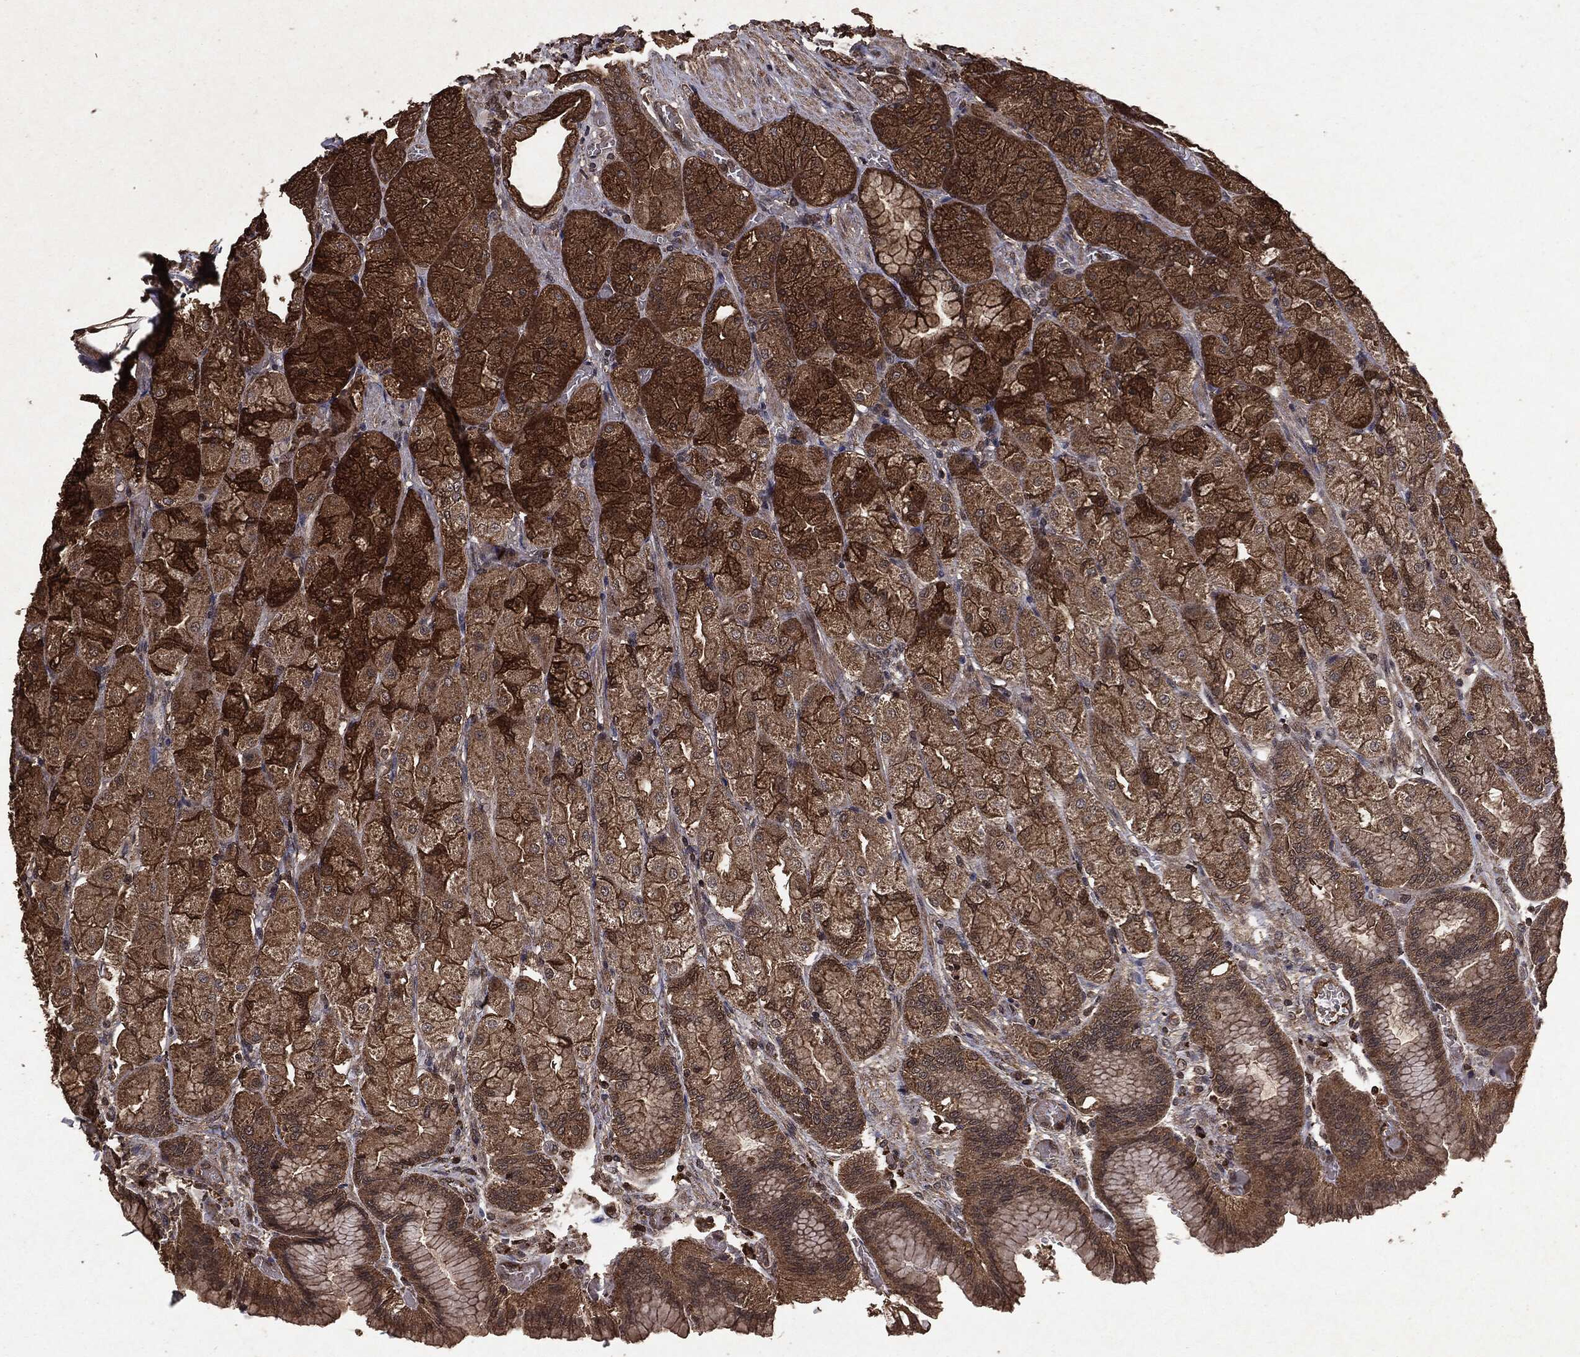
{"staining": {"intensity": "strong", "quantity": "25%-75%", "location": "cytoplasmic/membranous"}, "tissue": "stomach", "cell_type": "Glandular cells", "image_type": "normal", "snomed": [{"axis": "morphology", "description": "Normal tissue, NOS"}, {"axis": "morphology", "description": "Adenocarcinoma, NOS"}, {"axis": "morphology", "description": "Adenocarcinoma, High grade"}, {"axis": "topography", "description": "Stomach, upper"}, {"axis": "topography", "description": "Stomach"}], "caption": "Immunohistochemistry histopathology image of normal stomach: human stomach stained using IHC demonstrates high levels of strong protein expression localized specifically in the cytoplasmic/membranous of glandular cells, appearing as a cytoplasmic/membranous brown color.", "gene": "NME1", "patient": {"sex": "female", "age": 65}}